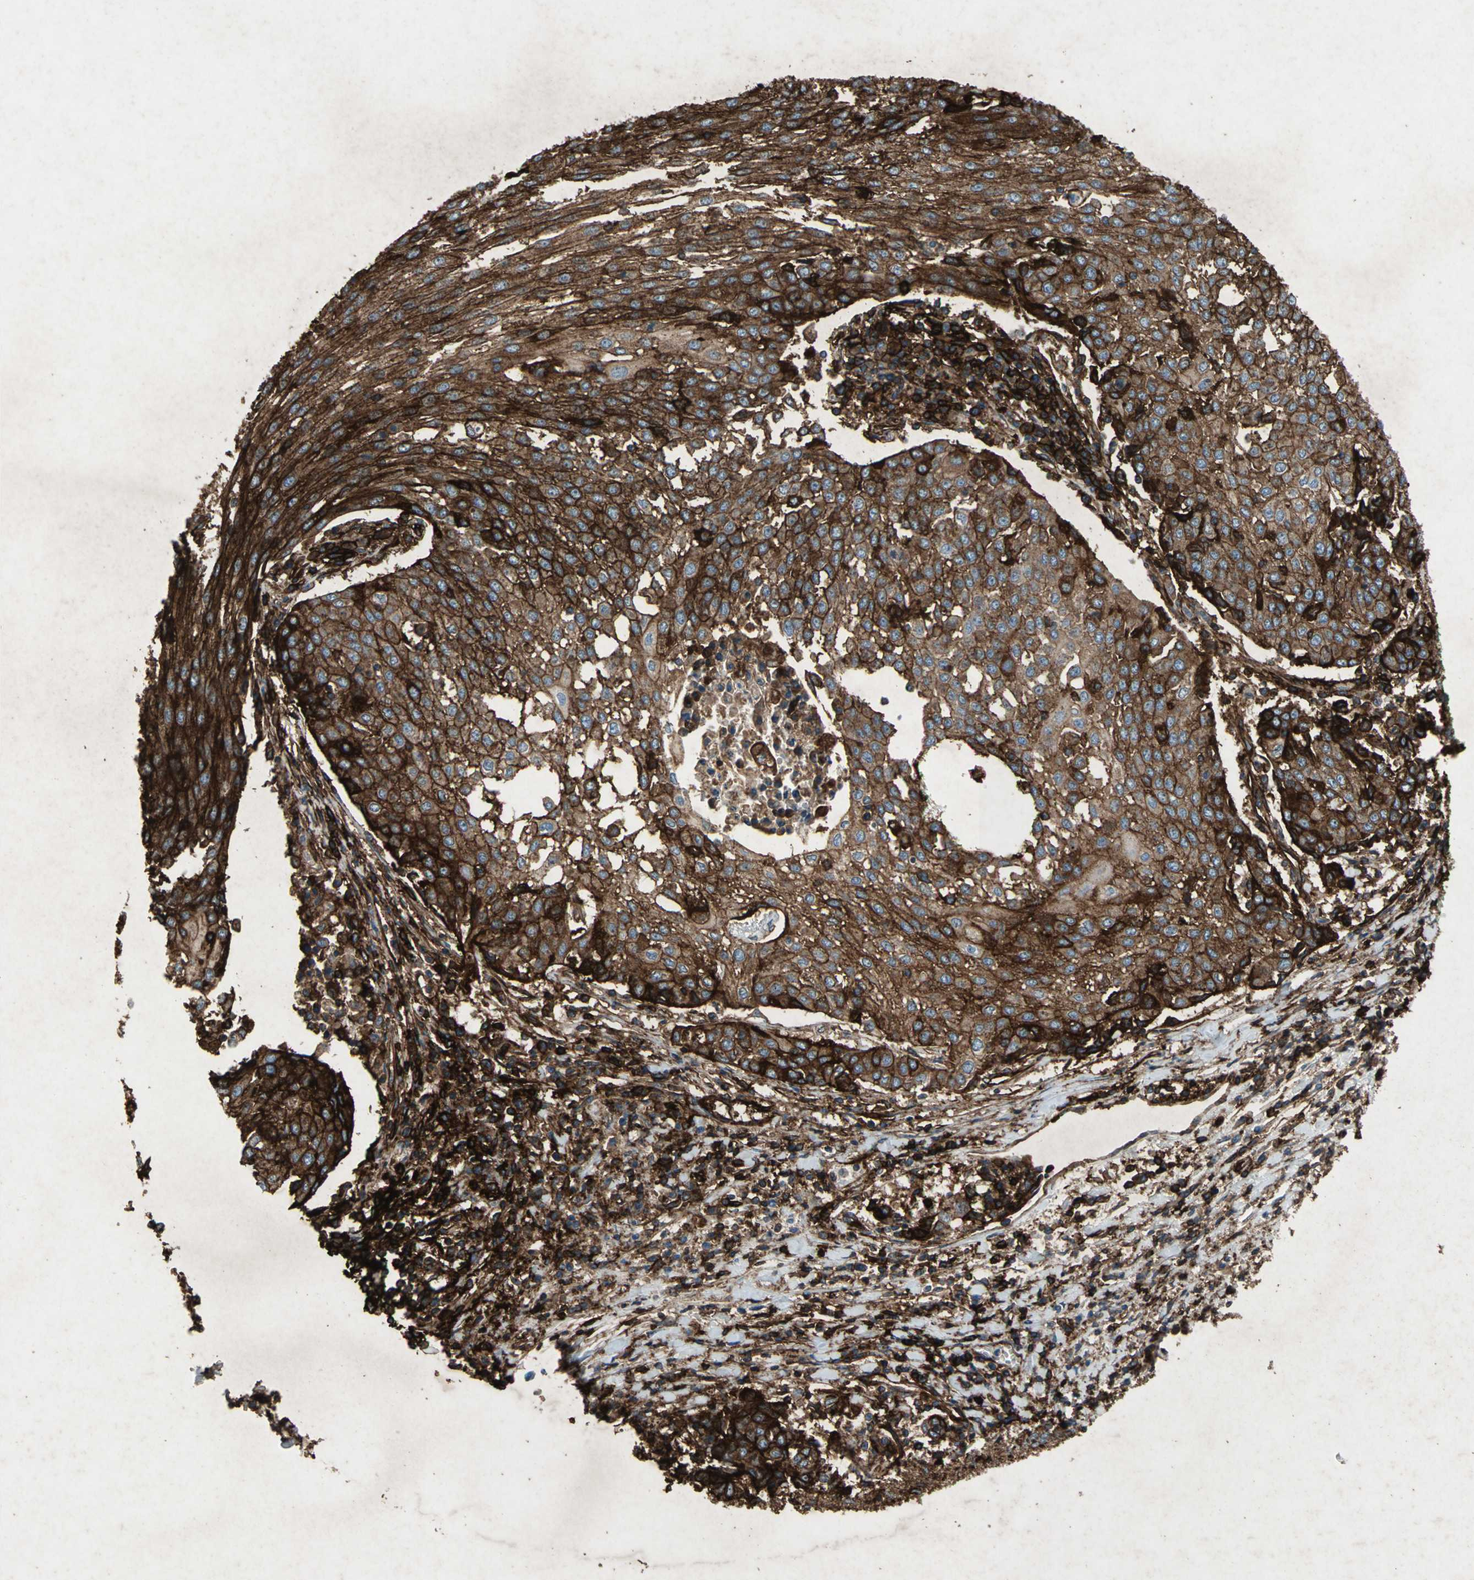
{"staining": {"intensity": "strong", "quantity": ">75%", "location": "cytoplasmic/membranous"}, "tissue": "urothelial cancer", "cell_type": "Tumor cells", "image_type": "cancer", "snomed": [{"axis": "morphology", "description": "Urothelial carcinoma, High grade"}, {"axis": "topography", "description": "Urinary bladder"}], "caption": "IHC photomicrograph of human urothelial cancer stained for a protein (brown), which displays high levels of strong cytoplasmic/membranous expression in about >75% of tumor cells.", "gene": "CCR6", "patient": {"sex": "female", "age": 85}}